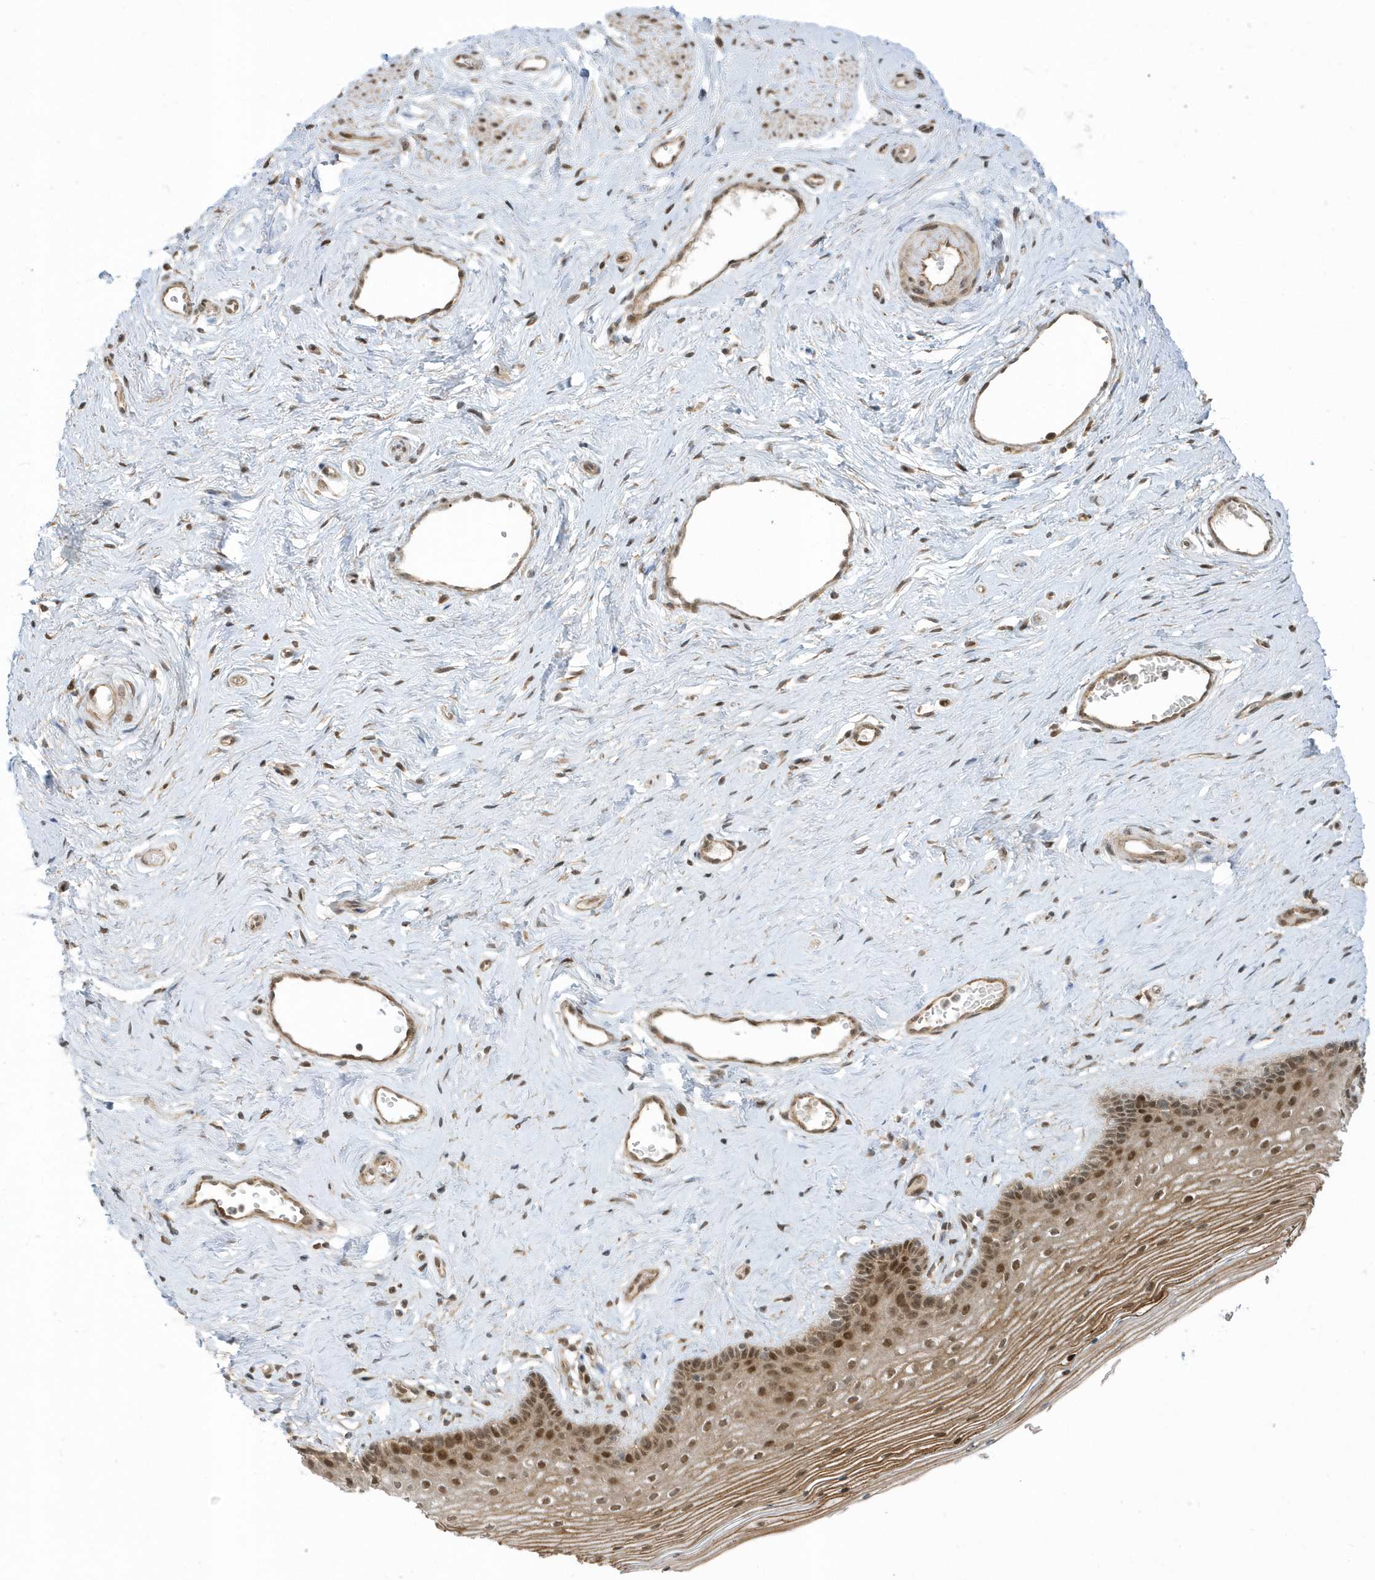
{"staining": {"intensity": "moderate", "quantity": ">75%", "location": "cytoplasmic/membranous,nuclear"}, "tissue": "vagina", "cell_type": "Squamous epithelial cells", "image_type": "normal", "snomed": [{"axis": "morphology", "description": "Normal tissue, NOS"}, {"axis": "topography", "description": "Vagina"}], "caption": "Protein analysis of normal vagina shows moderate cytoplasmic/membranous,nuclear staining in approximately >75% of squamous epithelial cells. The staining is performed using DAB brown chromogen to label protein expression. The nuclei are counter-stained blue using hematoxylin.", "gene": "USP53", "patient": {"sex": "female", "age": 46}}